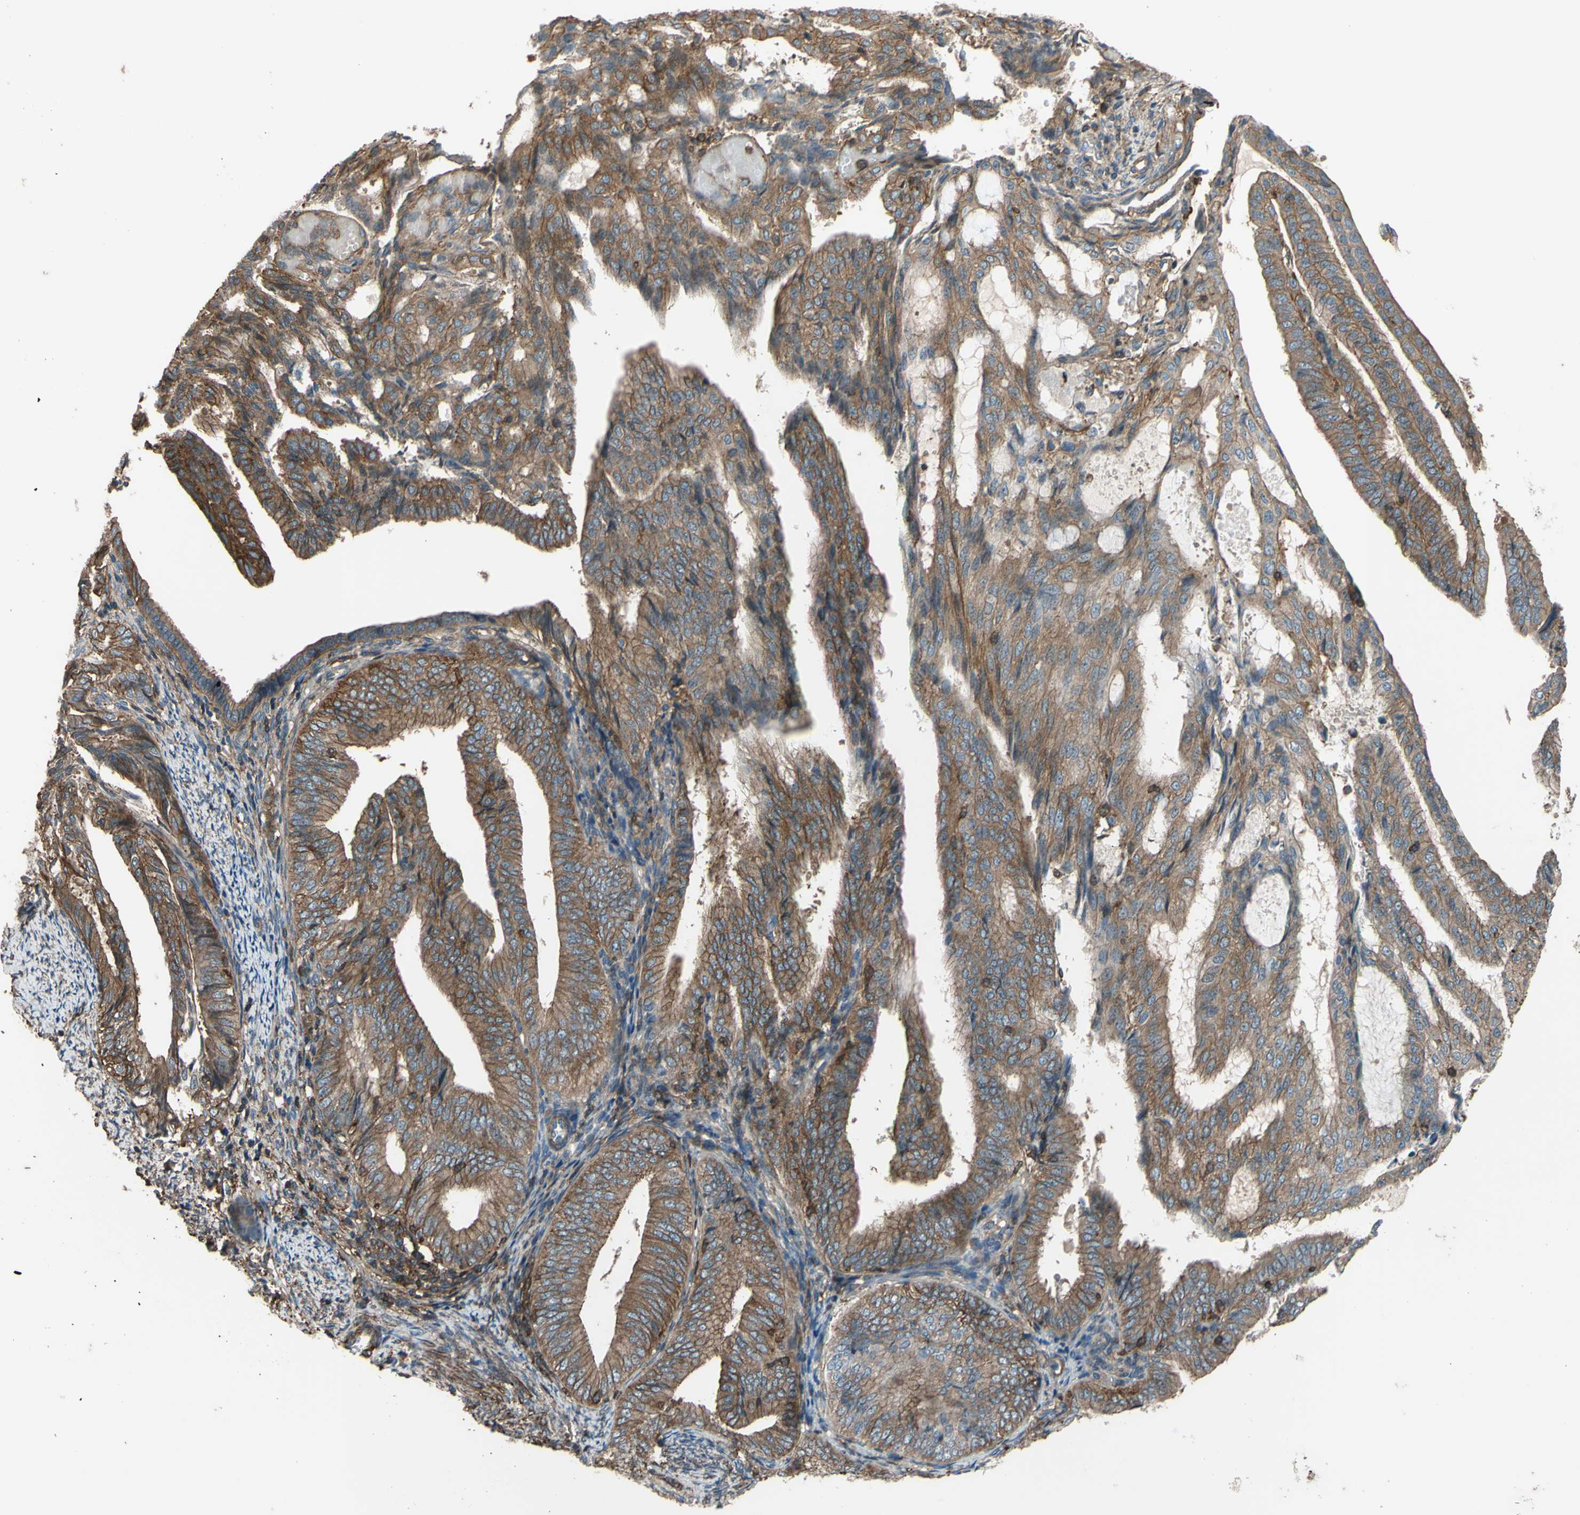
{"staining": {"intensity": "strong", "quantity": ">75%", "location": "cytoplasmic/membranous"}, "tissue": "endometrial cancer", "cell_type": "Tumor cells", "image_type": "cancer", "snomed": [{"axis": "morphology", "description": "Adenocarcinoma, NOS"}, {"axis": "topography", "description": "Endometrium"}], "caption": "Protein expression by immunohistochemistry (IHC) reveals strong cytoplasmic/membranous positivity in about >75% of tumor cells in endometrial cancer (adenocarcinoma).", "gene": "ADD3", "patient": {"sex": "female", "age": 58}}